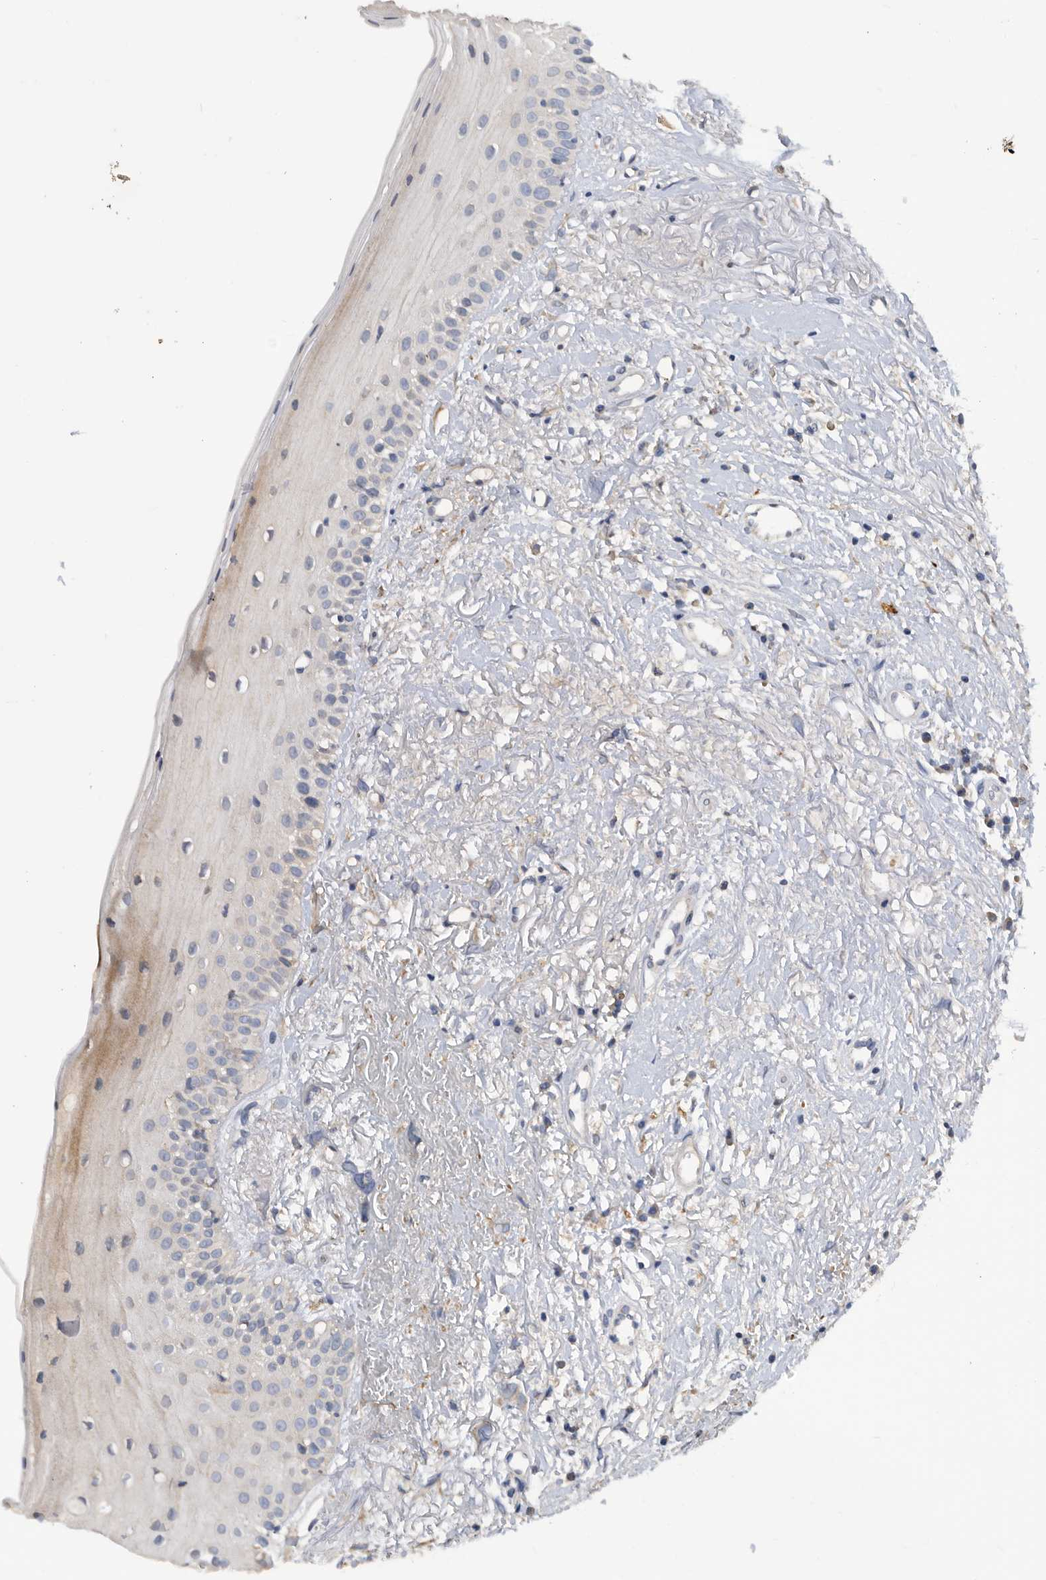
{"staining": {"intensity": "moderate", "quantity": "25%-75%", "location": "cytoplasmic/membranous"}, "tissue": "oral mucosa", "cell_type": "Squamous epithelial cells", "image_type": "normal", "snomed": [{"axis": "morphology", "description": "Normal tissue, NOS"}, {"axis": "topography", "description": "Oral tissue"}], "caption": "Immunohistochemistry (IHC) staining of normal oral mucosa, which shows medium levels of moderate cytoplasmic/membranous positivity in approximately 25%-75% of squamous epithelial cells indicating moderate cytoplasmic/membranous protein staining. The staining was performed using DAB (3,3'-diaminobenzidine) (brown) for protein detection and nuclei were counterstained in hematoxylin (blue).", "gene": "CRISPLD2", "patient": {"sex": "female", "age": 63}}